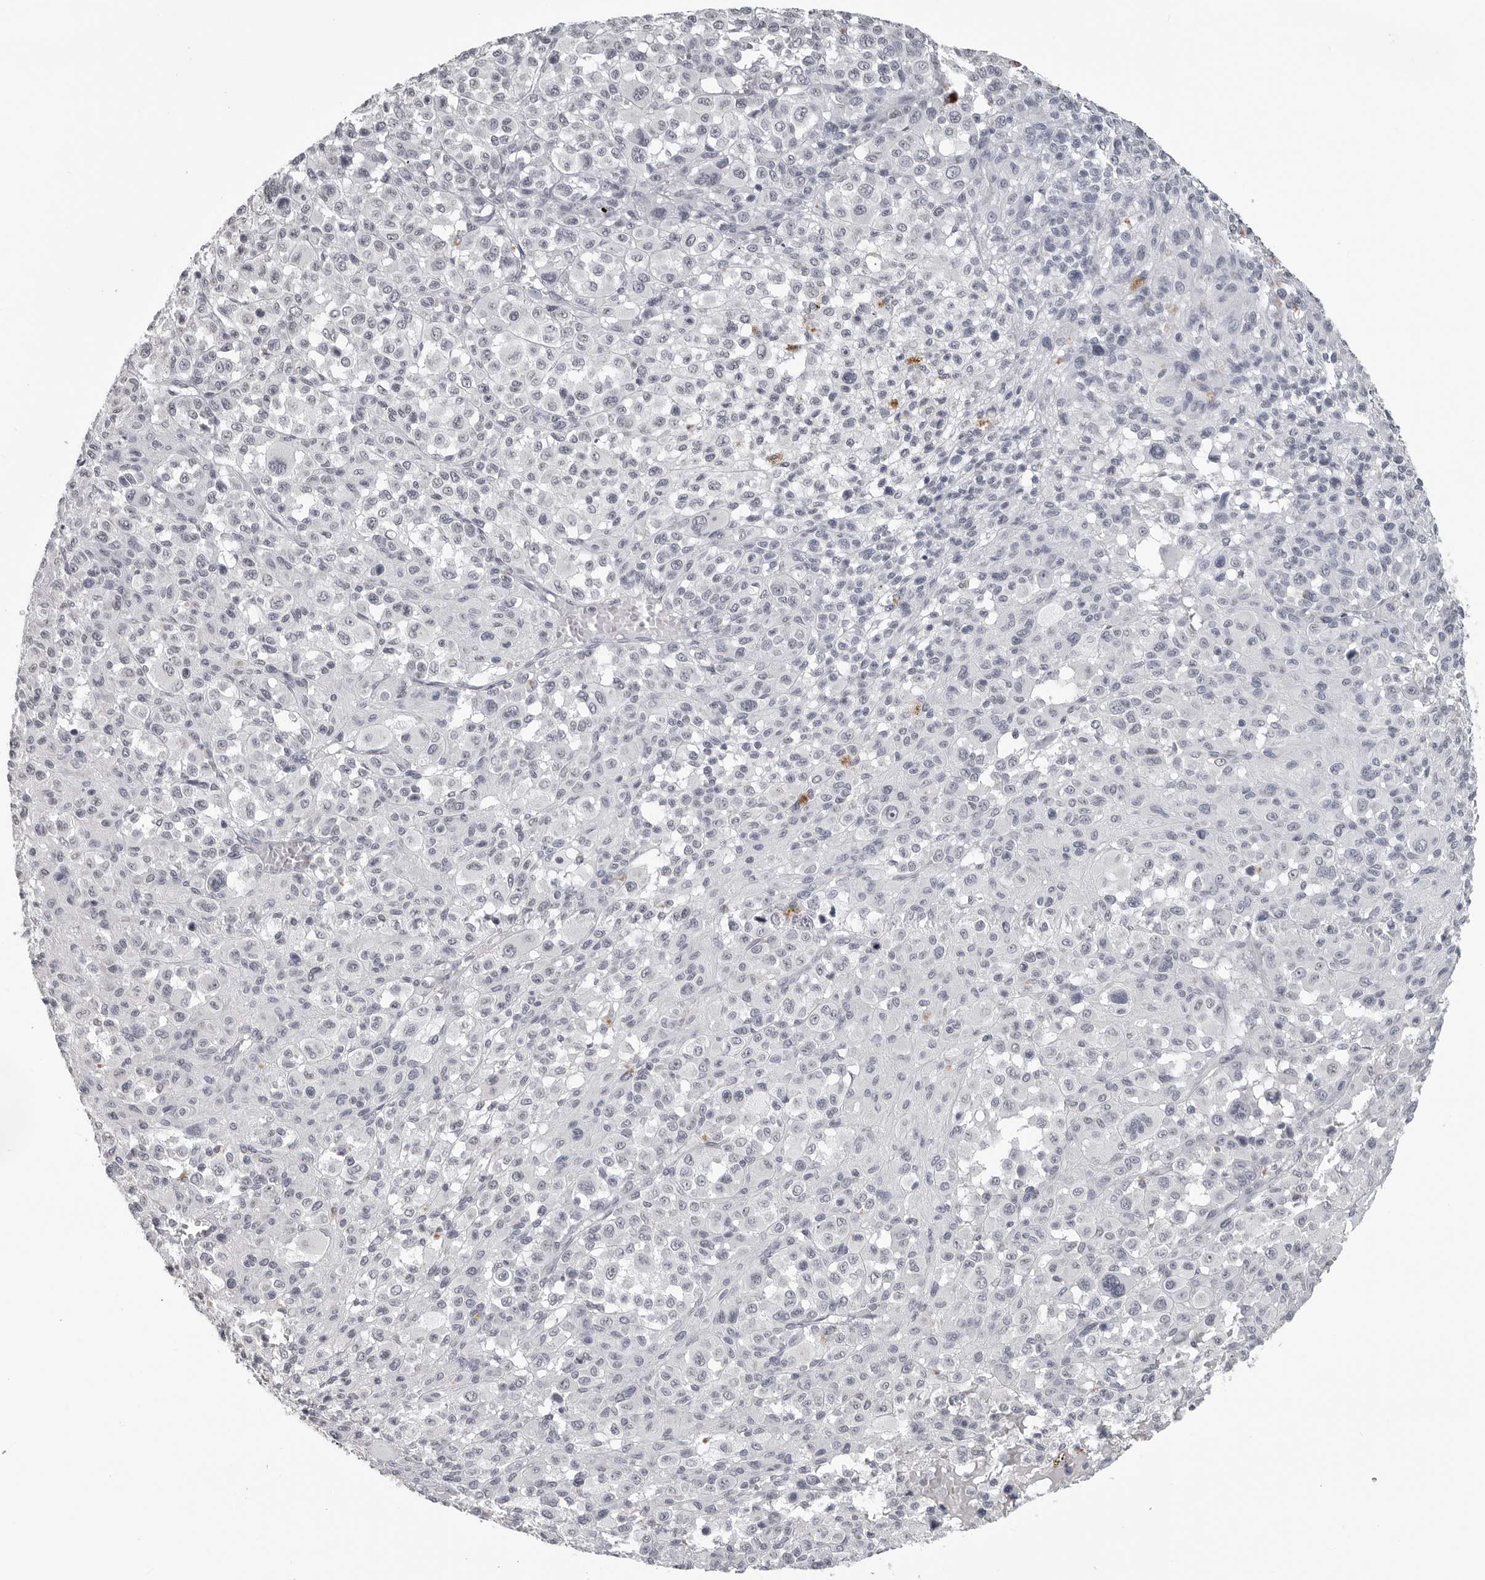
{"staining": {"intensity": "negative", "quantity": "none", "location": "none"}, "tissue": "melanoma", "cell_type": "Tumor cells", "image_type": "cancer", "snomed": [{"axis": "morphology", "description": "Malignant melanoma, Metastatic site"}, {"axis": "topography", "description": "Skin"}], "caption": "Melanoma was stained to show a protein in brown. There is no significant positivity in tumor cells.", "gene": "DDX54", "patient": {"sex": "female", "age": 74}}